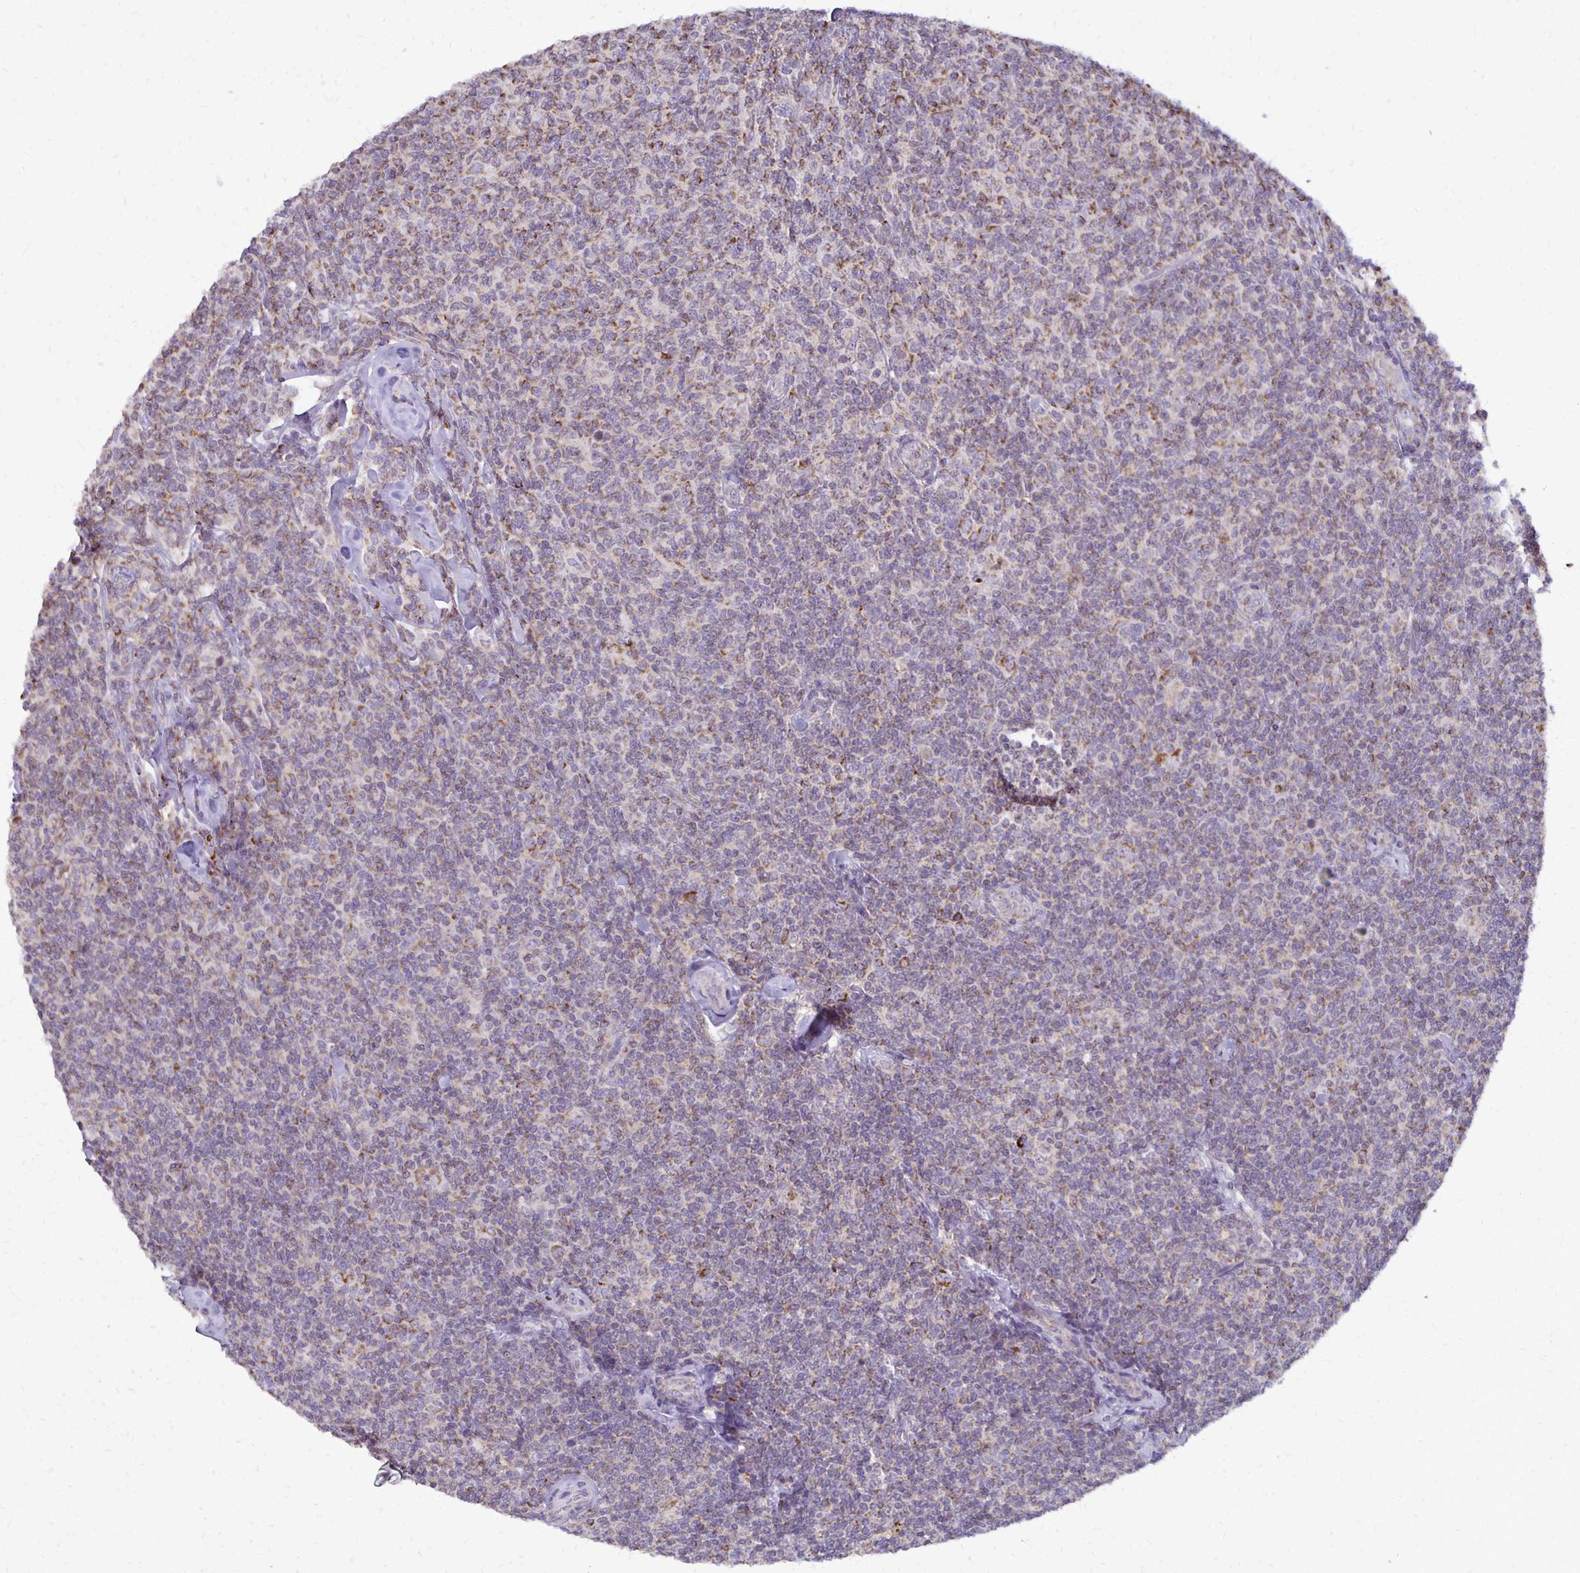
{"staining": {"intensity": "moderate", "quantity": "<25%", "location": "cytoplasmic/membranous"}, "tissue": "lymphoma", "cell_type": "Tumor cells", "image_type": "cancer", "snomed": [{"axis": "morphology", "description": "Malignant lymphoma, non-Hodgkin's type, Low grade"}, {"axis": "topography", "description": "Lymph node"}], "caption": "Lymphoma stained with DAB IHC exhibits low levels of moderate cytoplasmic/membranous positivity in approximately <25% of tumor cells.", "gene": "IER3", "patient": {"sex": "female", "age": 56}}